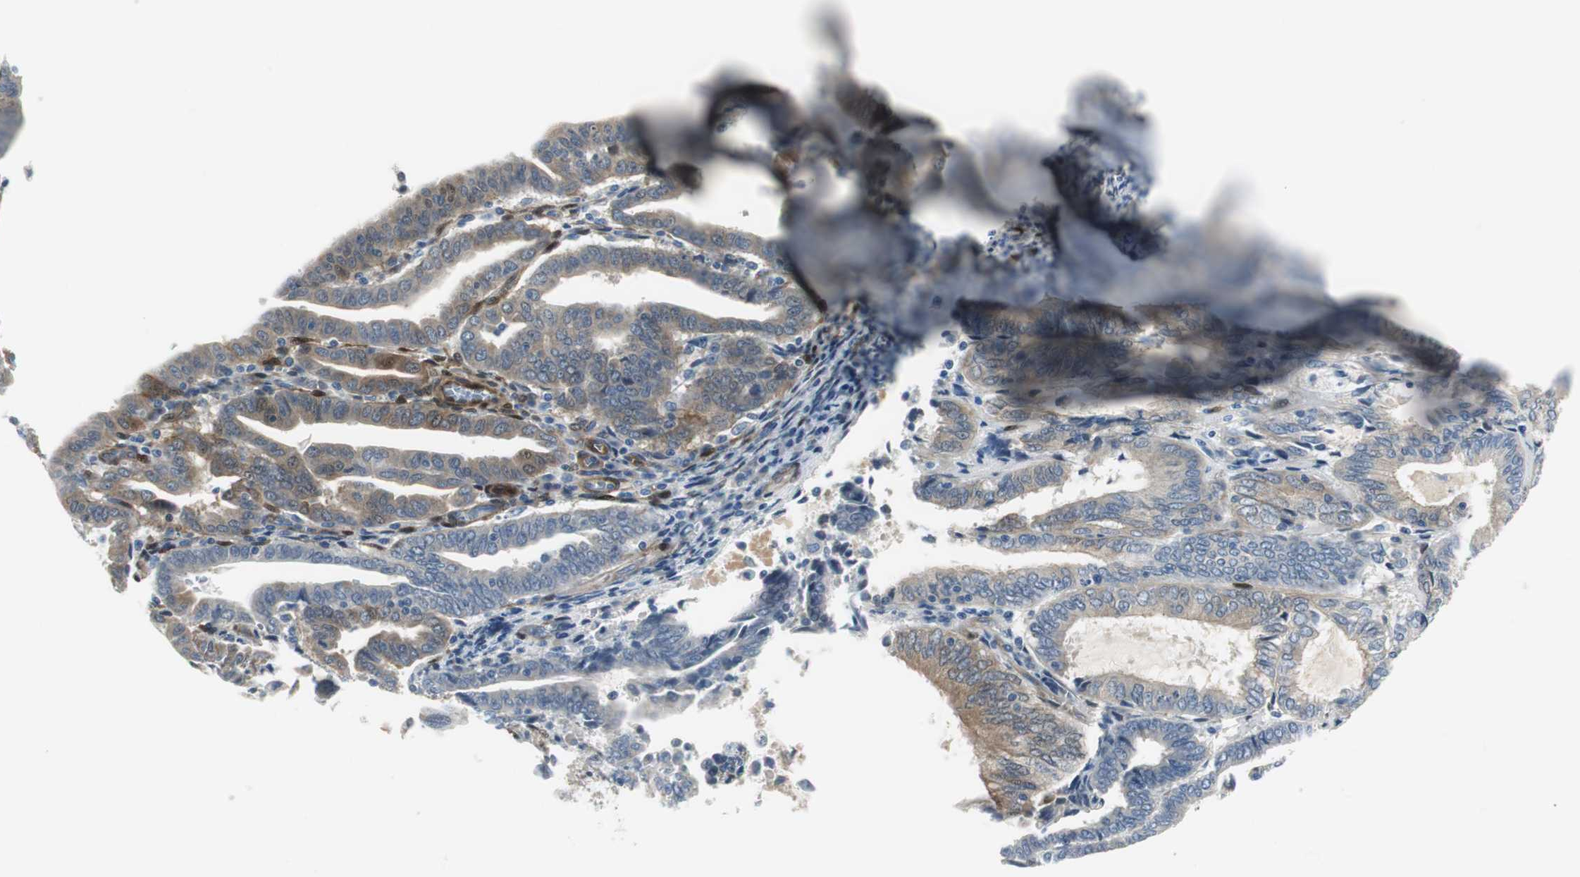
{"staining": {"intensity": "moderate", "quantity": "25%-75%", "location": "cytoplasmic/membranous"}, "tissue": "endometrial cancer", "cell_type": "Tumor cells", "image_type": "cancer", "snomed": [{"axis": "morphology", "description": "Adenocarcinoma, NOS"}, {"axis": "topography", "description": "Uterus"}], "caption": "Protein analysis of endometrial cancer tissue demonstrates moderate cytoplasmic/membranous positivity in about 25%-75% of tumor cells.", "gene": "FHL2", "patient": {"sex": "female", "age": 83}}